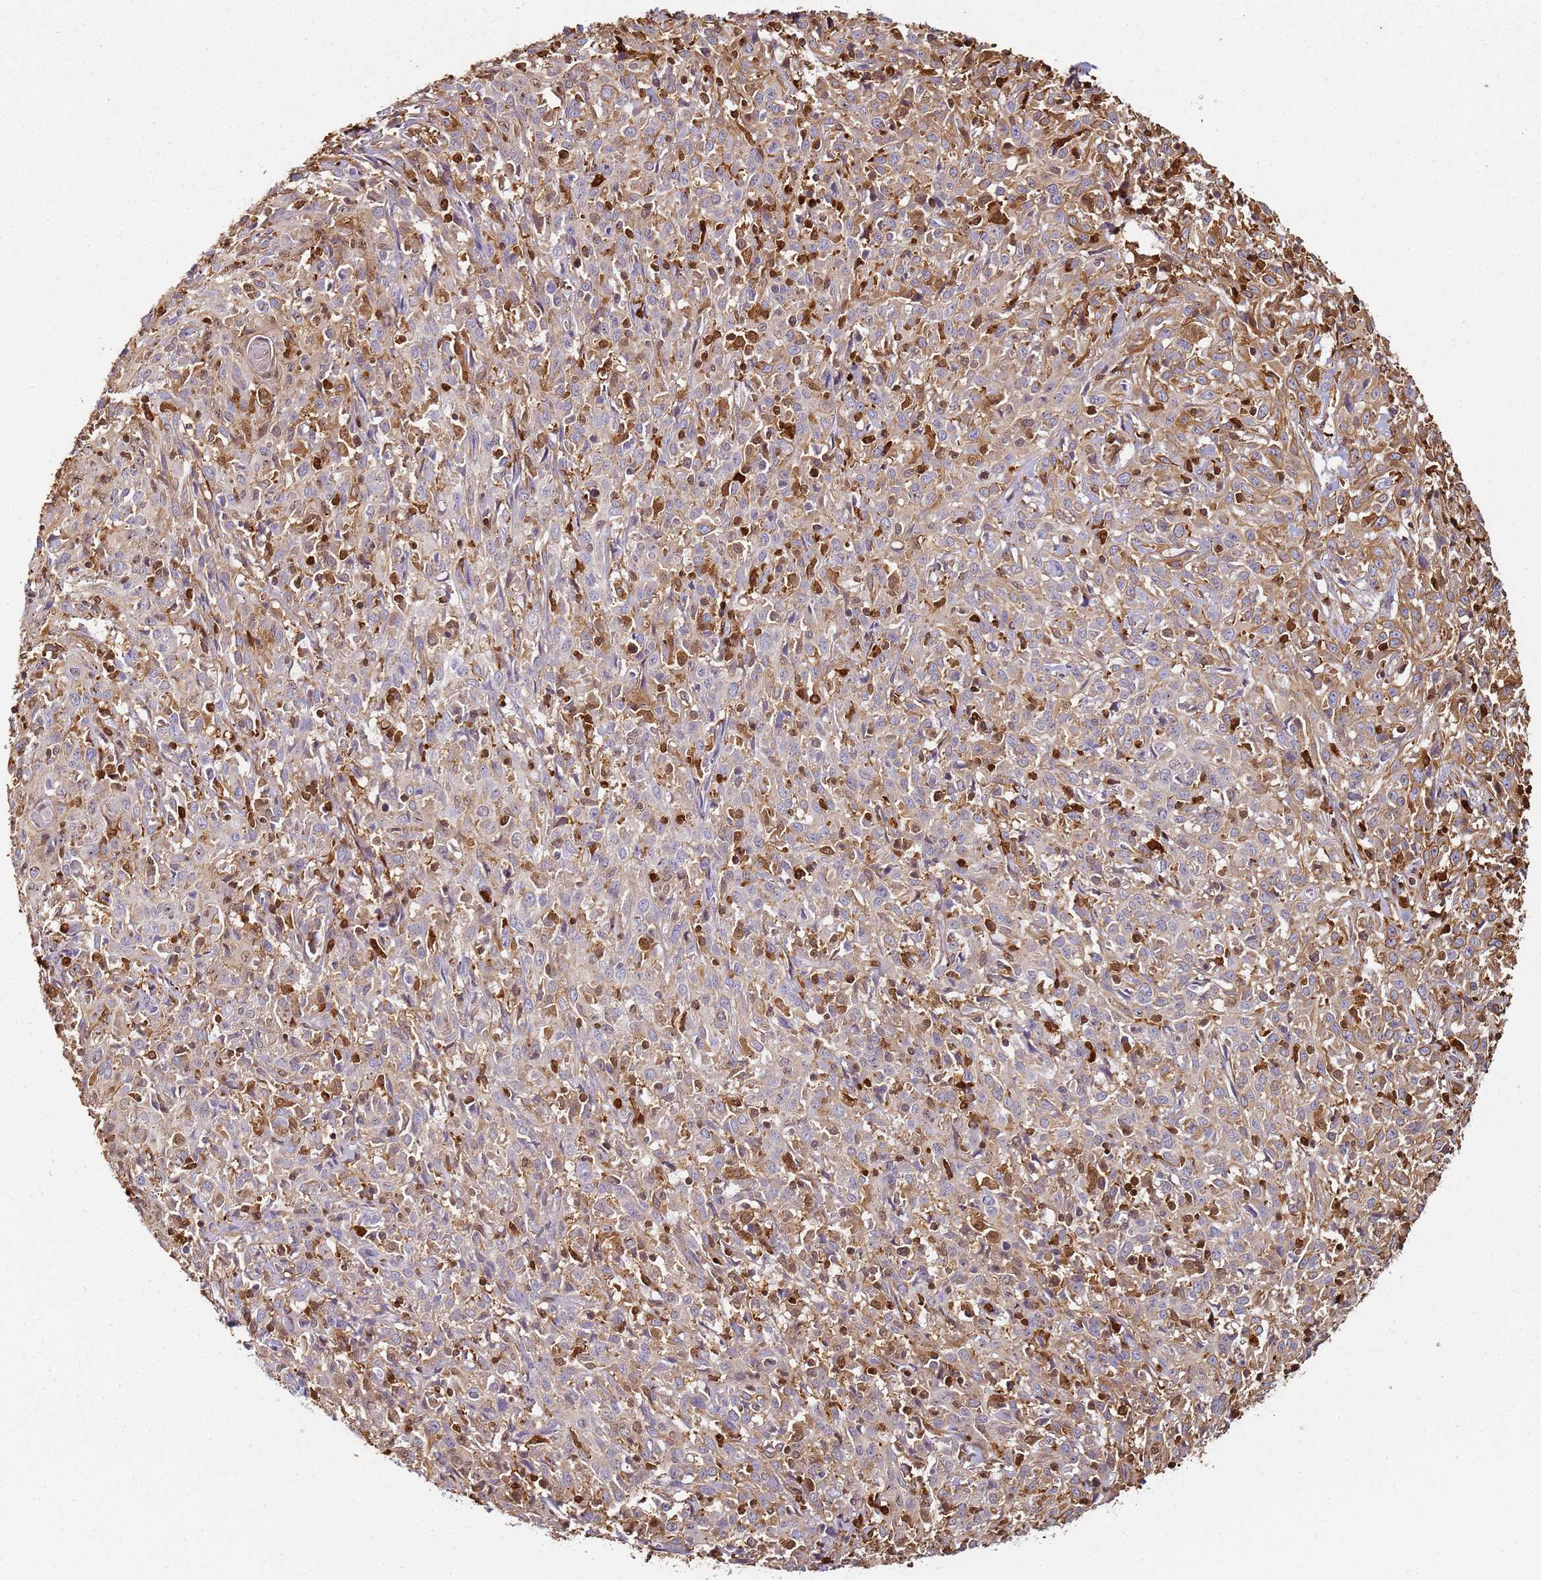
{"staining": {"intensity": "moderate", "quantity": ">75%", "location": "cytoplasmic/membranous,nuclear"}, "tissue": "cervical cancer", "cell_type": "Tumor cells", "image_type": "cancer", "snomed": [{"axis": "morphology", "description": "Squamous cell carcinoma, NOS"}, {"axis": "topography", "description": "Cervix"}], "caption": "Protein expression analysis of cervical squamous cell carcinoma displays moderate cytoplasmic/membranous and nuclear expression in approximately >75% of tumor cells. The protein is shown in brown color, while the nuclei are stained blue.", "gene": "S100A4", "patient": {"sex": "female", "age": 57}}